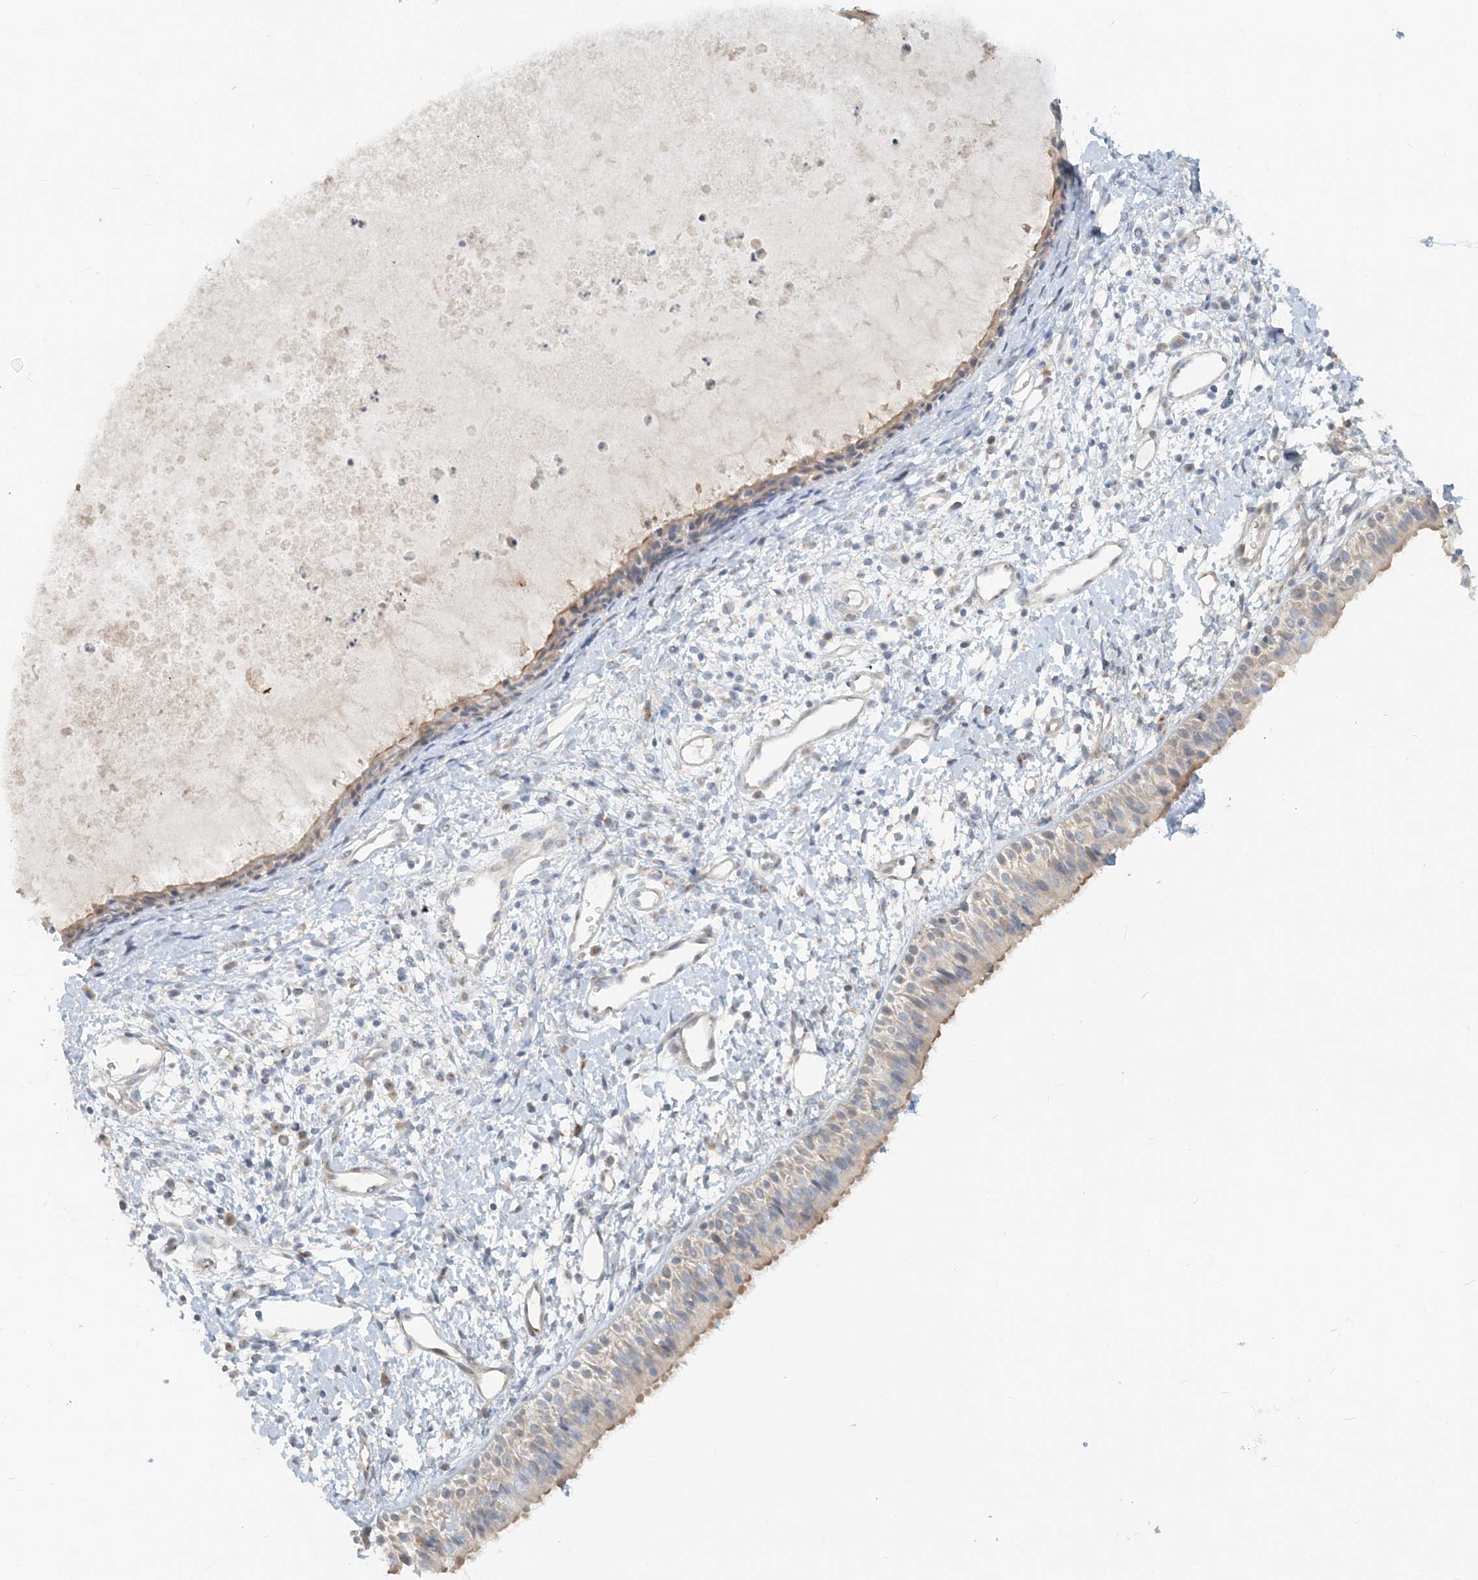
{"staining": {"intensity": "moderate", "quantity": "25%-75%", "location": "cytoplasmic/membranous"}, "tissue": "nasopharynx", "cell_type": "Respiratory epithelial cells", "image_type": "normal", "snomed": [{"axis": "morphology", "description": "Normal tissue, NOS"}, {"axis": "topography", "description": "Nasopharynx"}], "caption": "This histopathology image reveals IHC staining of normal human nasopharynx, with medium moderate cytoplasmic/membranous staining in approximately 25%-75% of respiratory epithelial cells.", "gene": "NAA11", "patient": {"sex": "male", "age": 22}}